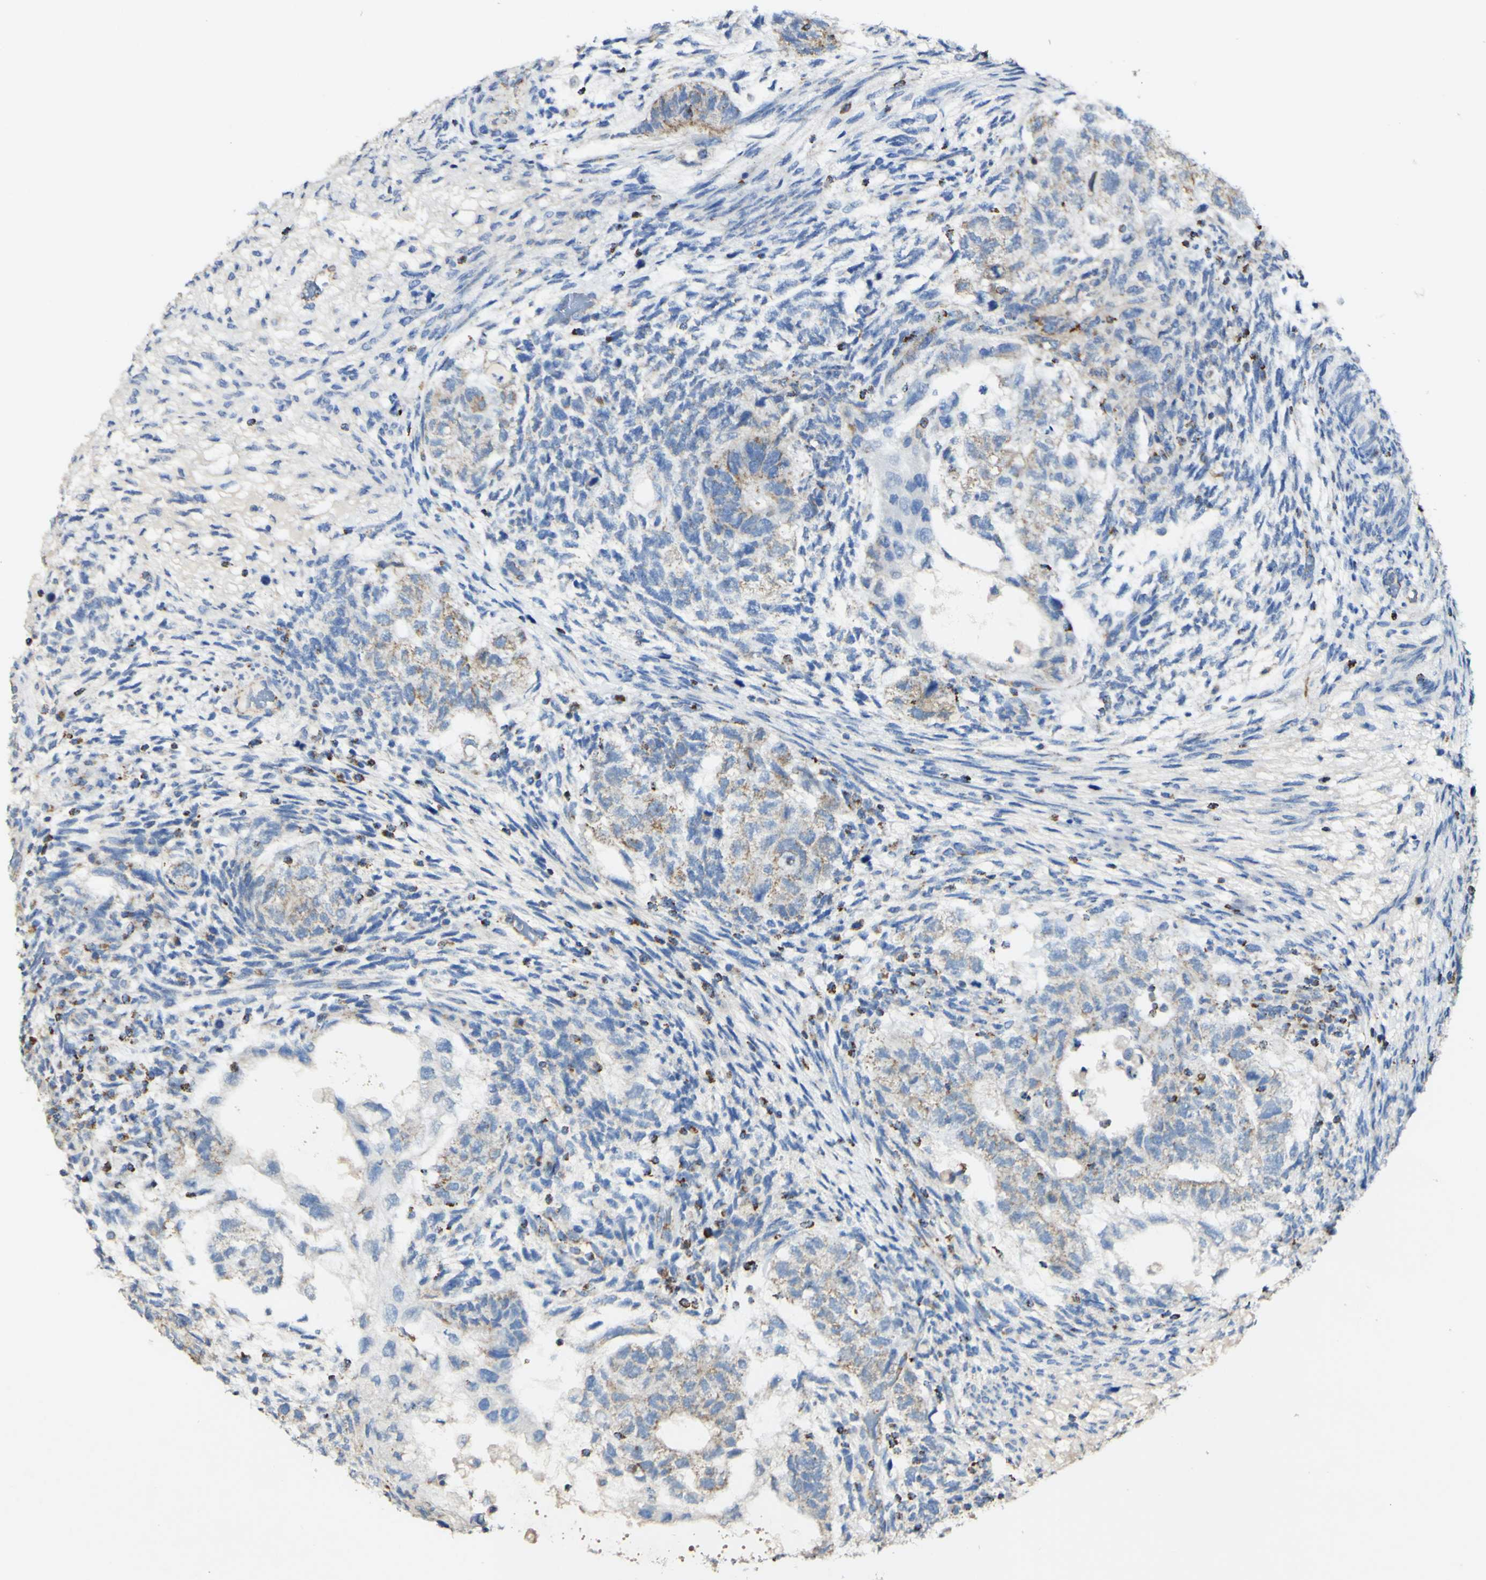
{"staining": {"intensity": "weak", "quantity": "25%-75%", "location": "cytoplasmic/membranous"}, "tissue": "testis cancer", "cell_type": "Tumor cells", "image_type": "cancer", "snomed": [{"axis": "morphology", "description": "Normal tissue, NOS"}, {"axis": "morphology", "description": "Carcinoma, Embryonal, NOS"}, {"axis": "topography", "description": "Testis"}], "caption": "Testis cancer stained with a brown dye reveals weak cytoplasmic/membranous positive positivity in approximately 25%-75% of tumor cells.", "gene": "OXCT1", "patient": {"sex": "male", "age": 36}}